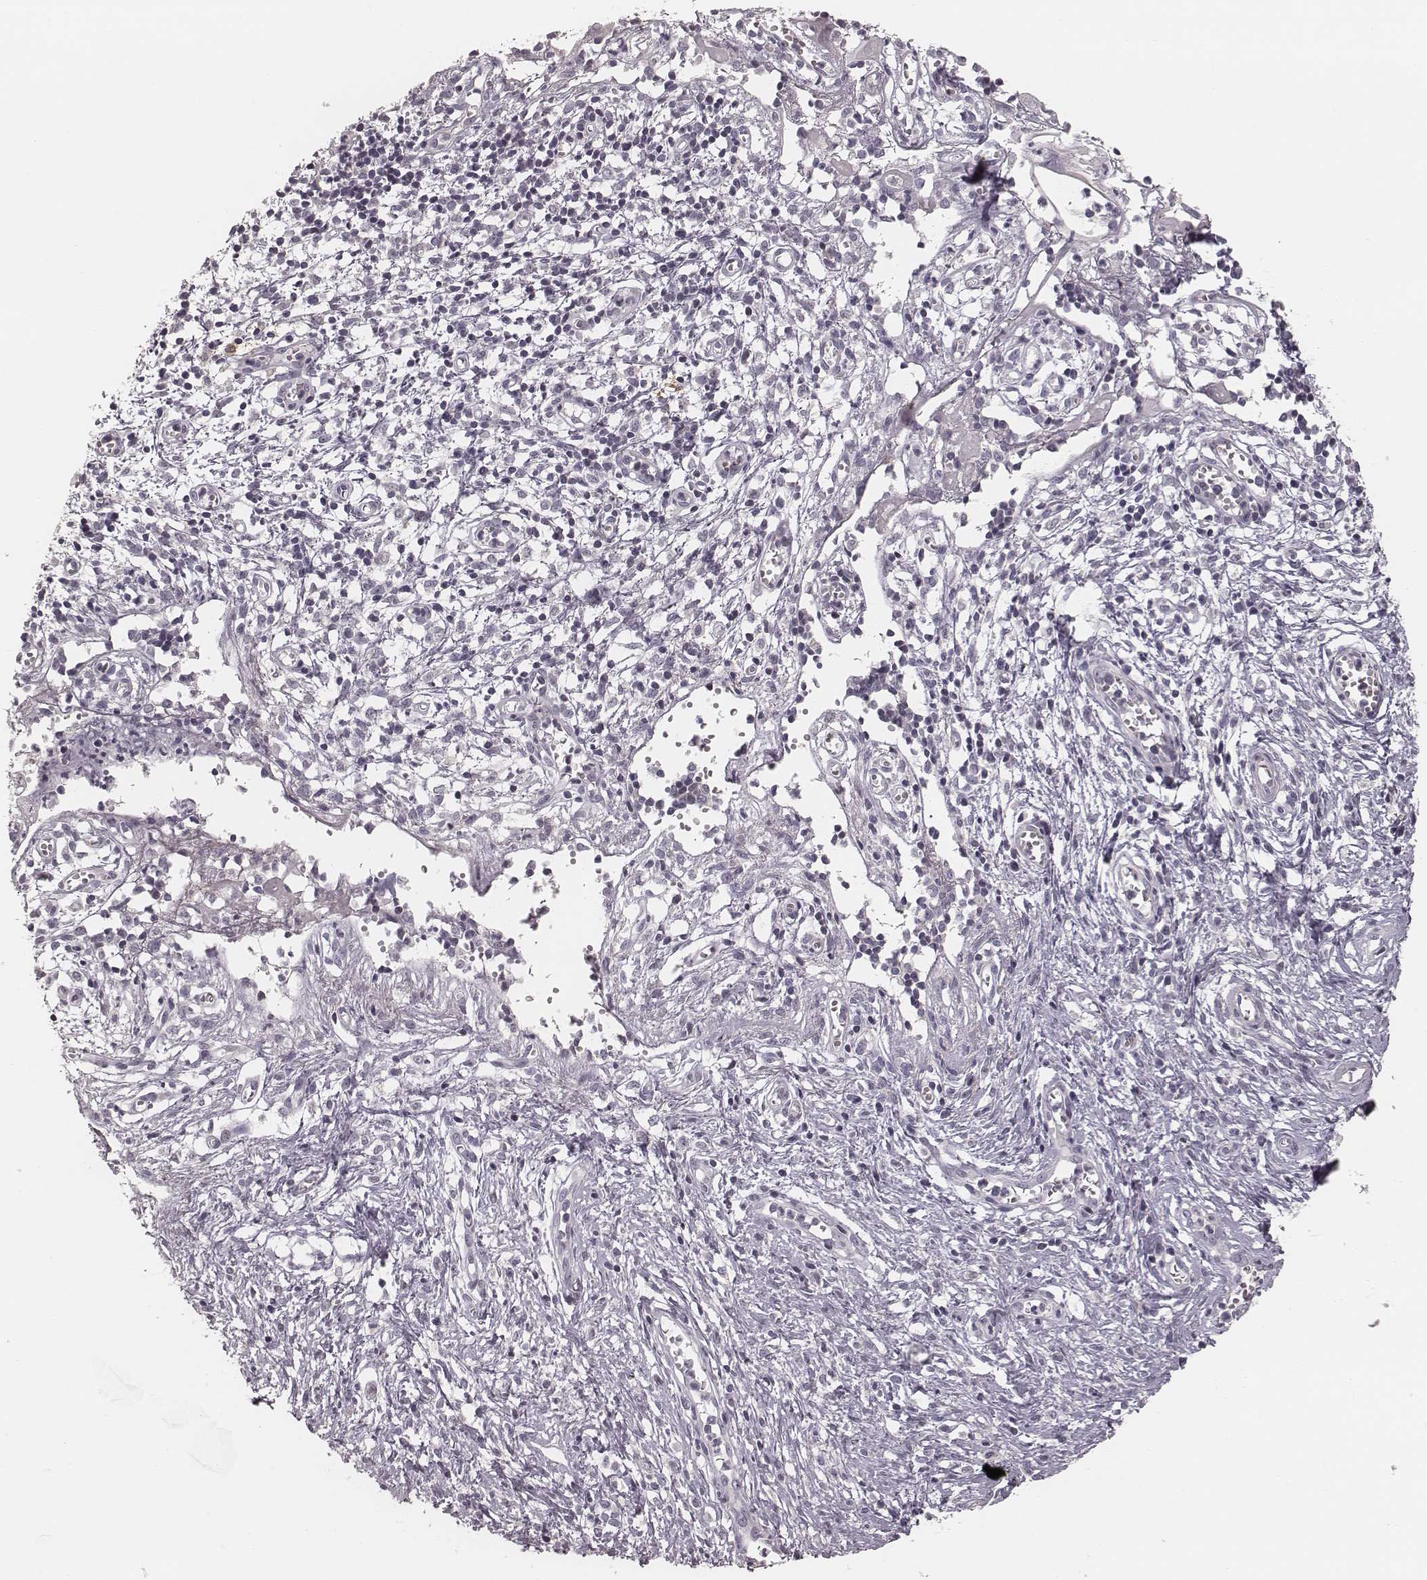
{"staining": {"intensity": "negative", "quantity": "none", "location": "none"}, "tissue": "cervical cancer", "cell_type": "Tumor cells", "image_type": "cancer", "snomed": [{"axis": "morphology", "description": "Squamous cell carcinoma, NOS"}, {"axis": "topography", "description": "Cervix"}], "caption": "High power microscopy micrograph of an immunohistochemistry (IHC) micrograph of squamous cell carcinoma (cervical), revealing no significant expression in tumor cells.", "gene": "S100Z", "patient": {"sex": "female", "age": 30}}